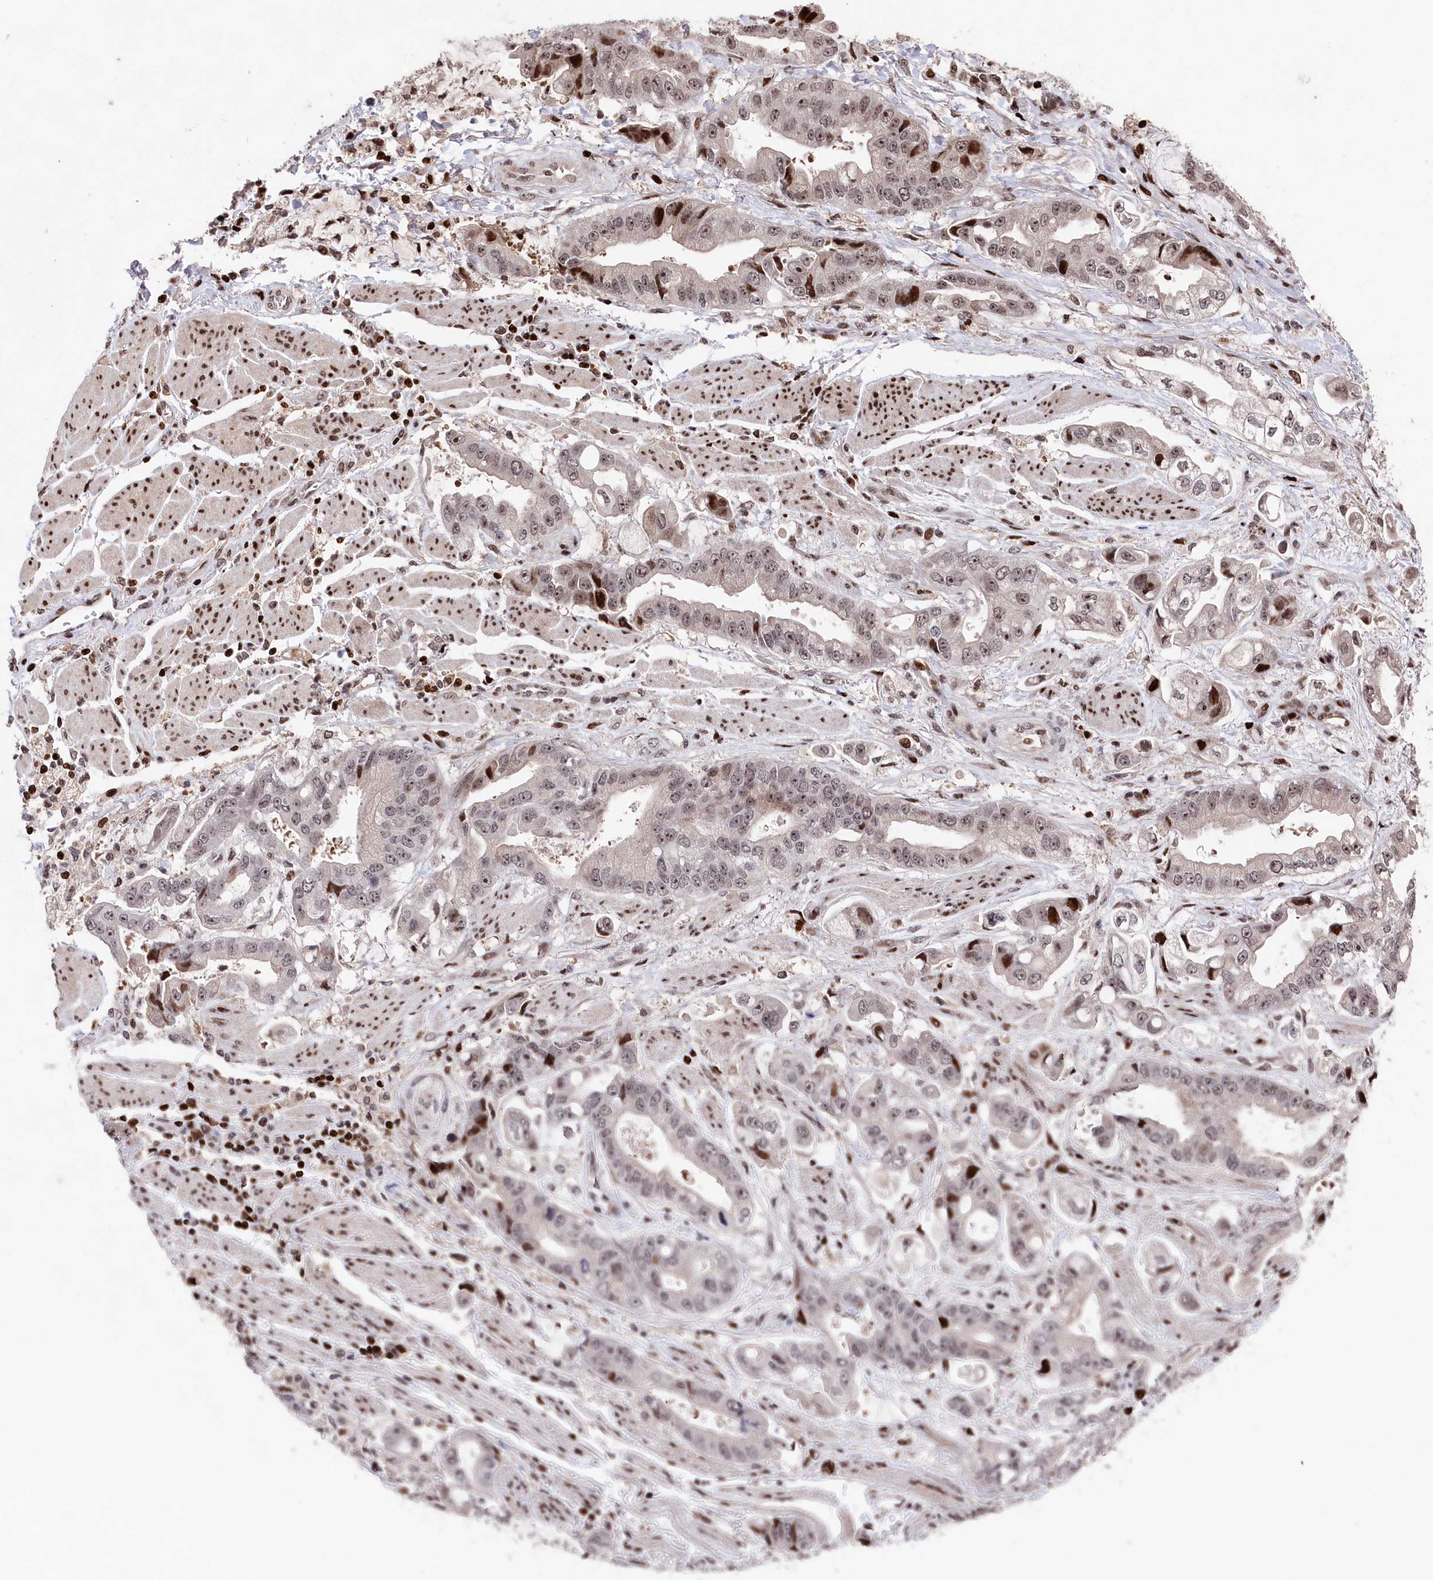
{"staining": {"intensity": "strong", "quantity": "<25%", "location": "nuclear"}, "tissue": "stomach cancer", "cell_type": "Tumor cells", "image_type": "cancer", "snomed": [{"axis": "morphology", "description": "Adenocarcinoma, NOS"}, {"axis": "topography", "description": "Stomach"}], "caption": "Stomach cancer (adenocarcinoma) stained with IHC displays strong nuclear staining in about <25% of tumor cells.", "gene": "MCF2L2", "patient": {"sex": "male", "age": 62}}